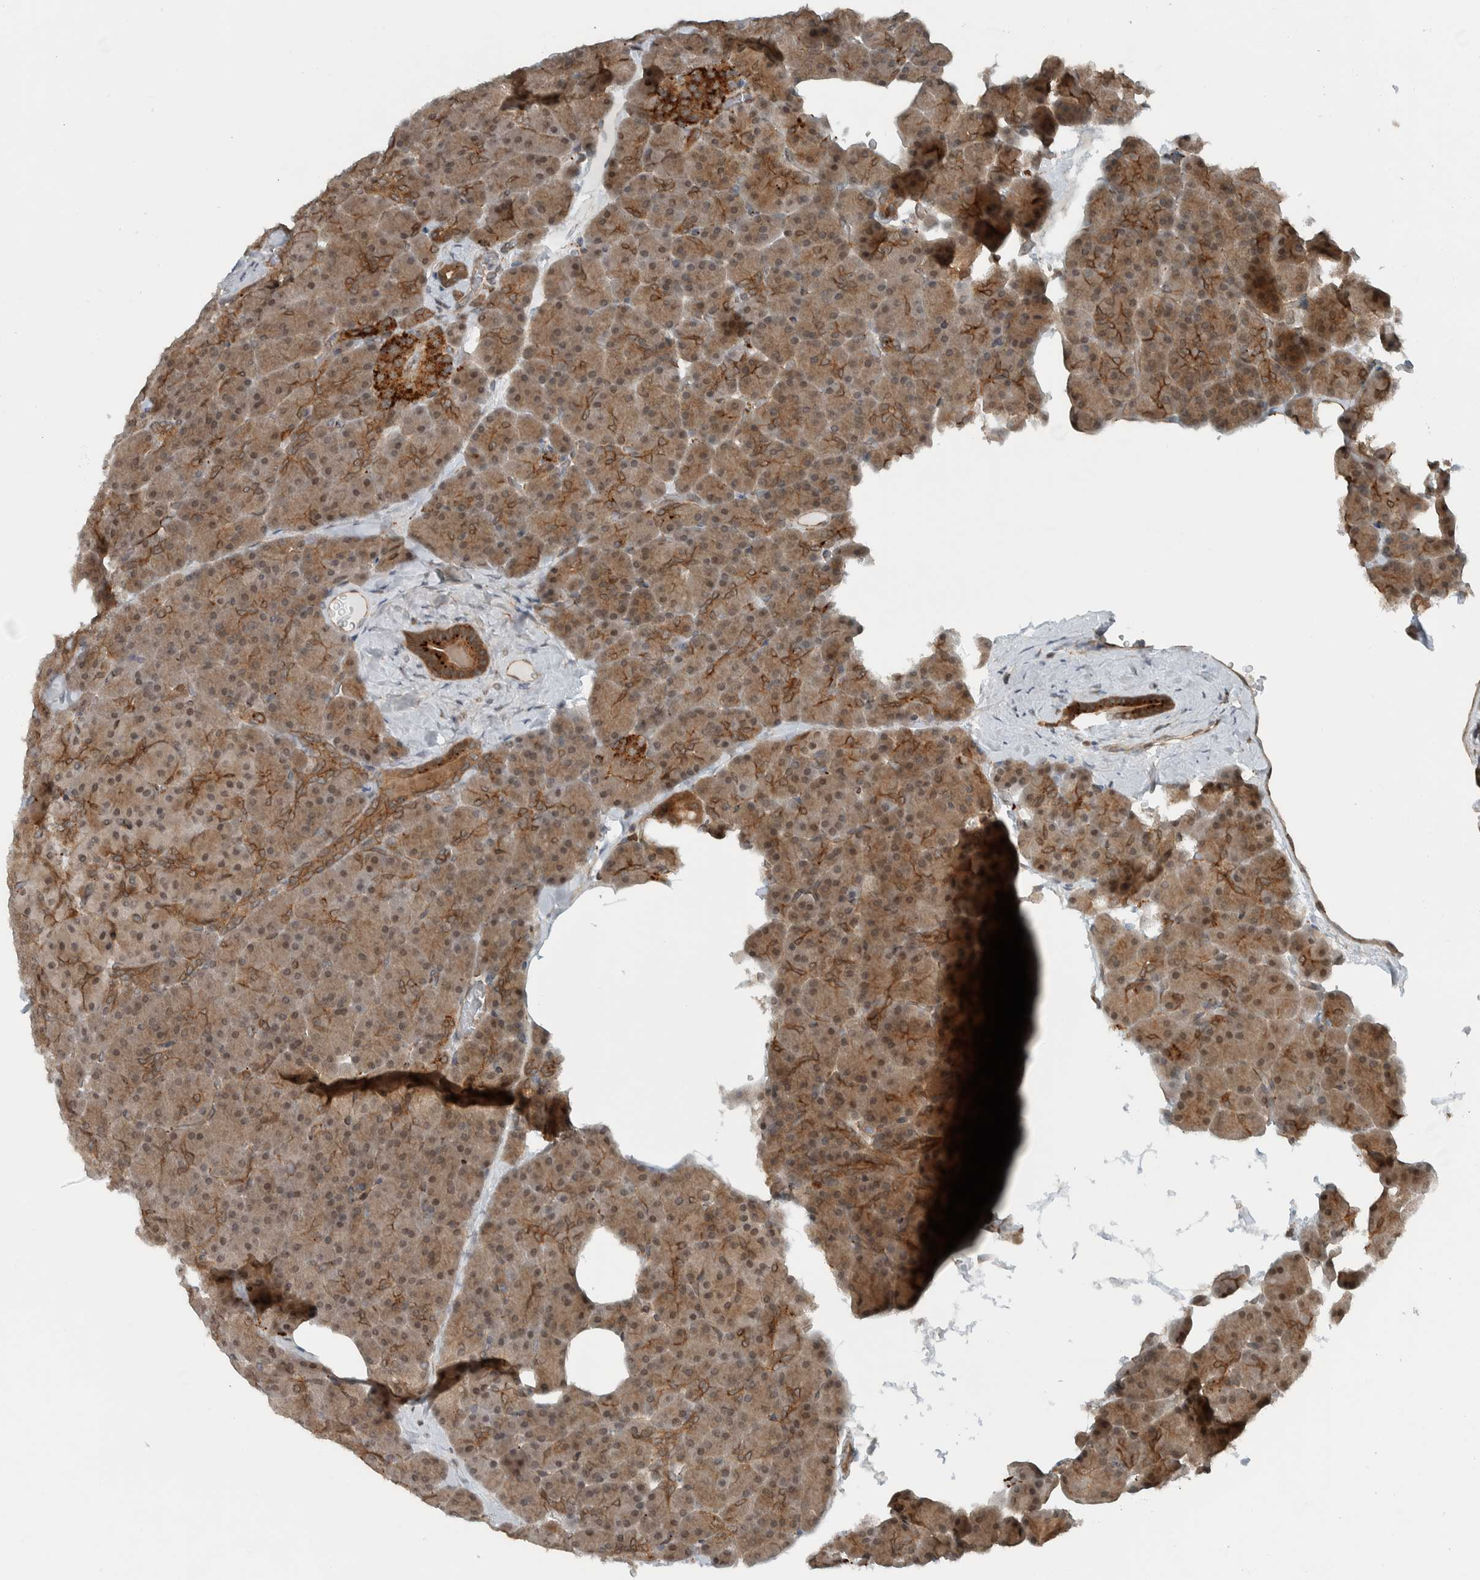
{"staining": {"intensity": "moderate", "quantity": ">75%", "location": "cytoplasmic/membranous,nuclear"}, "tissue": "pancreas", "cell_type": "Exocrine glandular cells", "image_type": "normal", "snomed": [{"axis": "morphology", "description": "Normal tissue, NOS"}, {"axis": "morphology", "description": "Carcinoid, malignant, NOS"}, {"axis": "topography", "description": "Pancreas"}], "caption": "Moderate cytoplasmic/membranous,nuclear protein positivity is seen in approximately >75% of exocrine glandular cells in pancreas. (IHC, brightfield microscopy, high magnification).", "gene": "GIGYF1", "patient": {"sex": "female", "age": 35}}